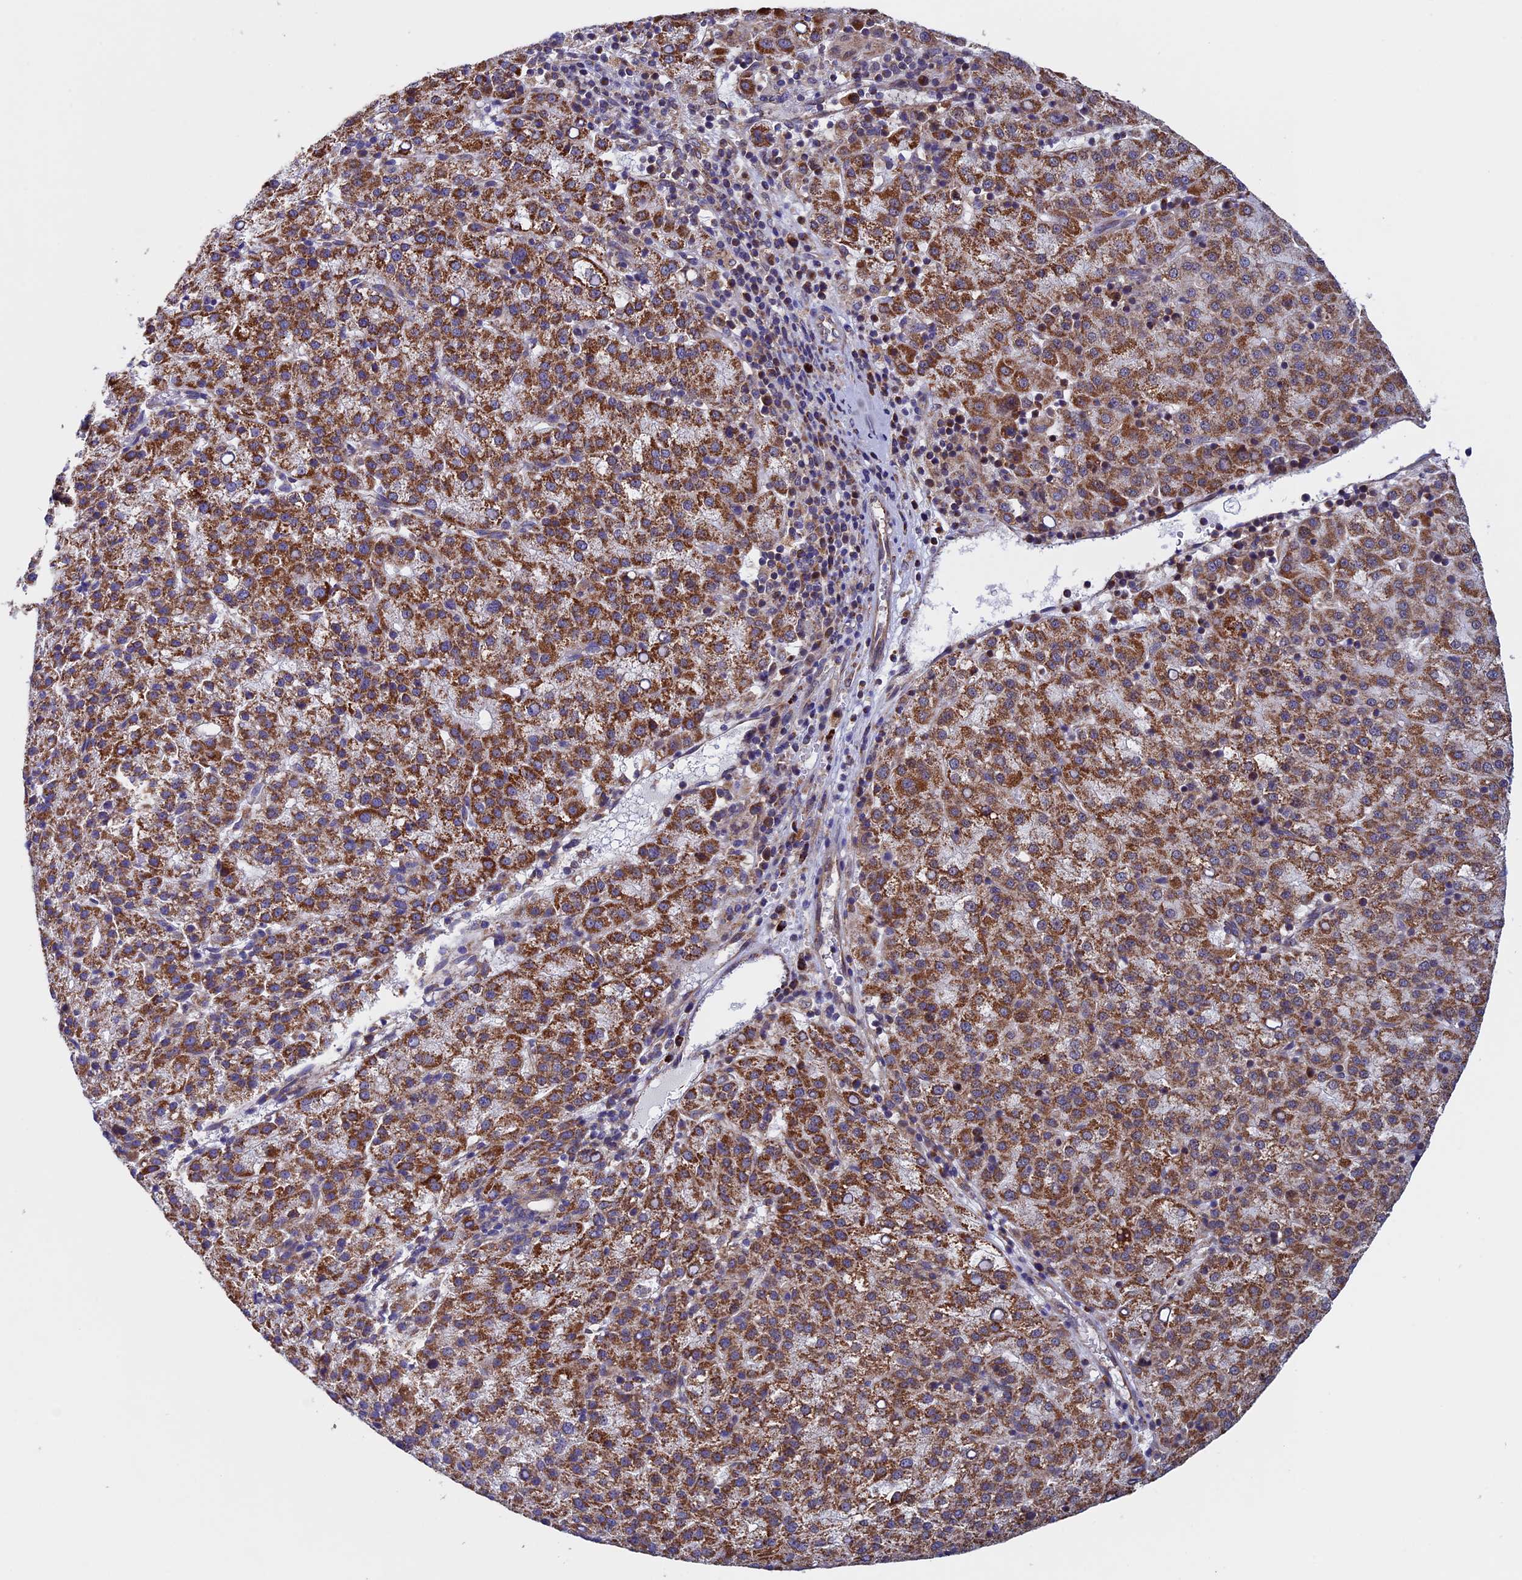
{"staining": {"intensity": "moderate", "quantity": ">75%", "location": "cytoplasmic/membranous"}, "tissue": "liver cancer", "cell_type": "Tumor cells", "image_type": "cancer", "snomed": [{"axis": "morphology", "description": "Carcinoma, Hepatocellular, NOS"}, {"axis": "topography", "description": "Liver"}], "caption": "This image shows liver hepatocellular carcinoma stained with immunohistochemistry (IHC) to label a protein in brown. The cytoplasmic/membranous of tumor cells show moderate positivity for the protein. Nuclei are counter-stained blue.", "gene": "SLC9A5", "patient": {"sex": "female", "age": 58}}